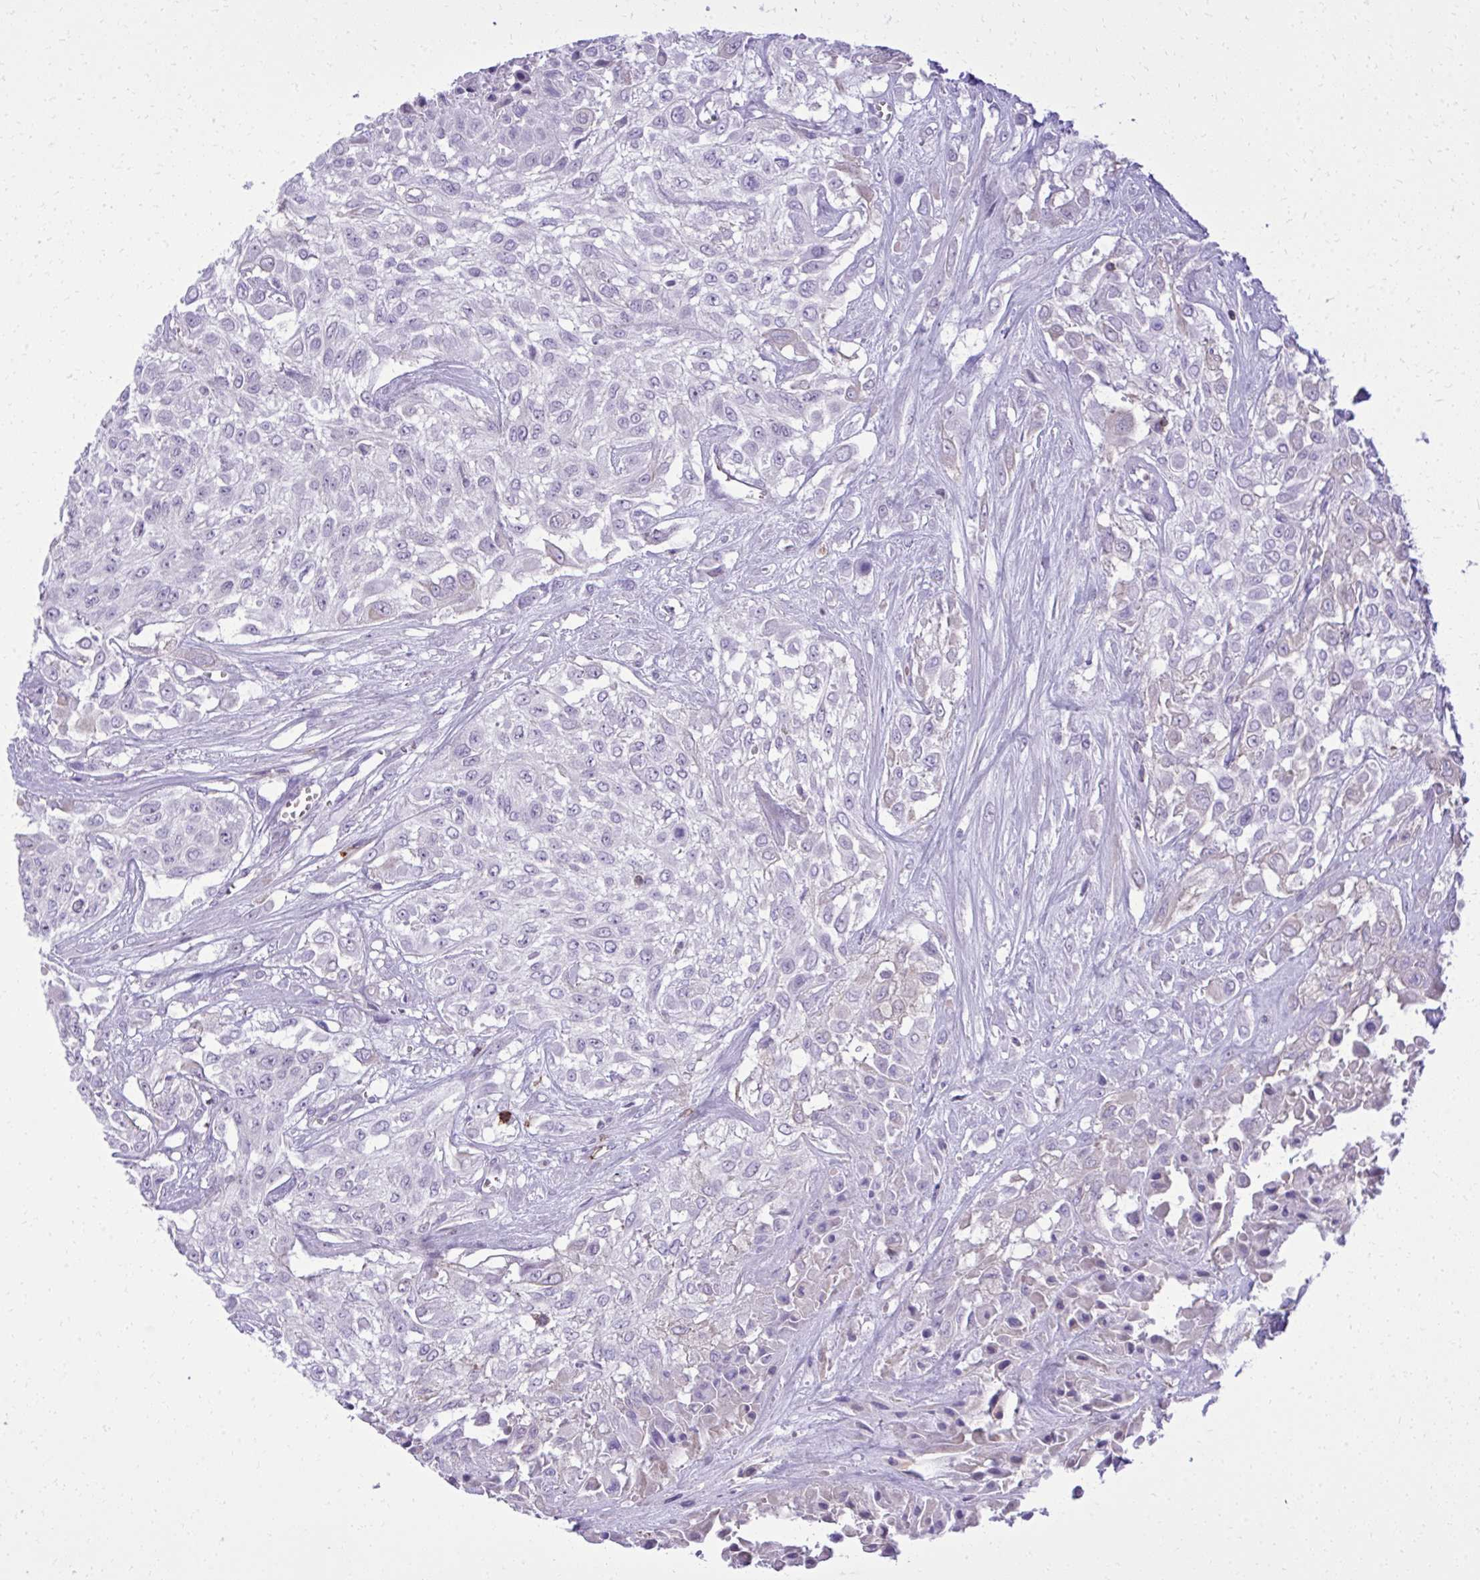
{"staining": {"intensity": "negative", "quantity": "none", "location": "none"}, "tissue": "urothelial cancer", "cell_type": "Tumor cells", "image_type": "cancer", "snomed": [{"axis": "morphology", "description": "Urothelial carcinoma, High grade"}, {"axis": "topography", "description": "Urinary bladder"}], "caption": "This is an IHC micrograph of urothelial cancer. There is no staining in tumor cells.", "gene": "PITPNM3", "patient": {"sex": "male", "age": 57}}